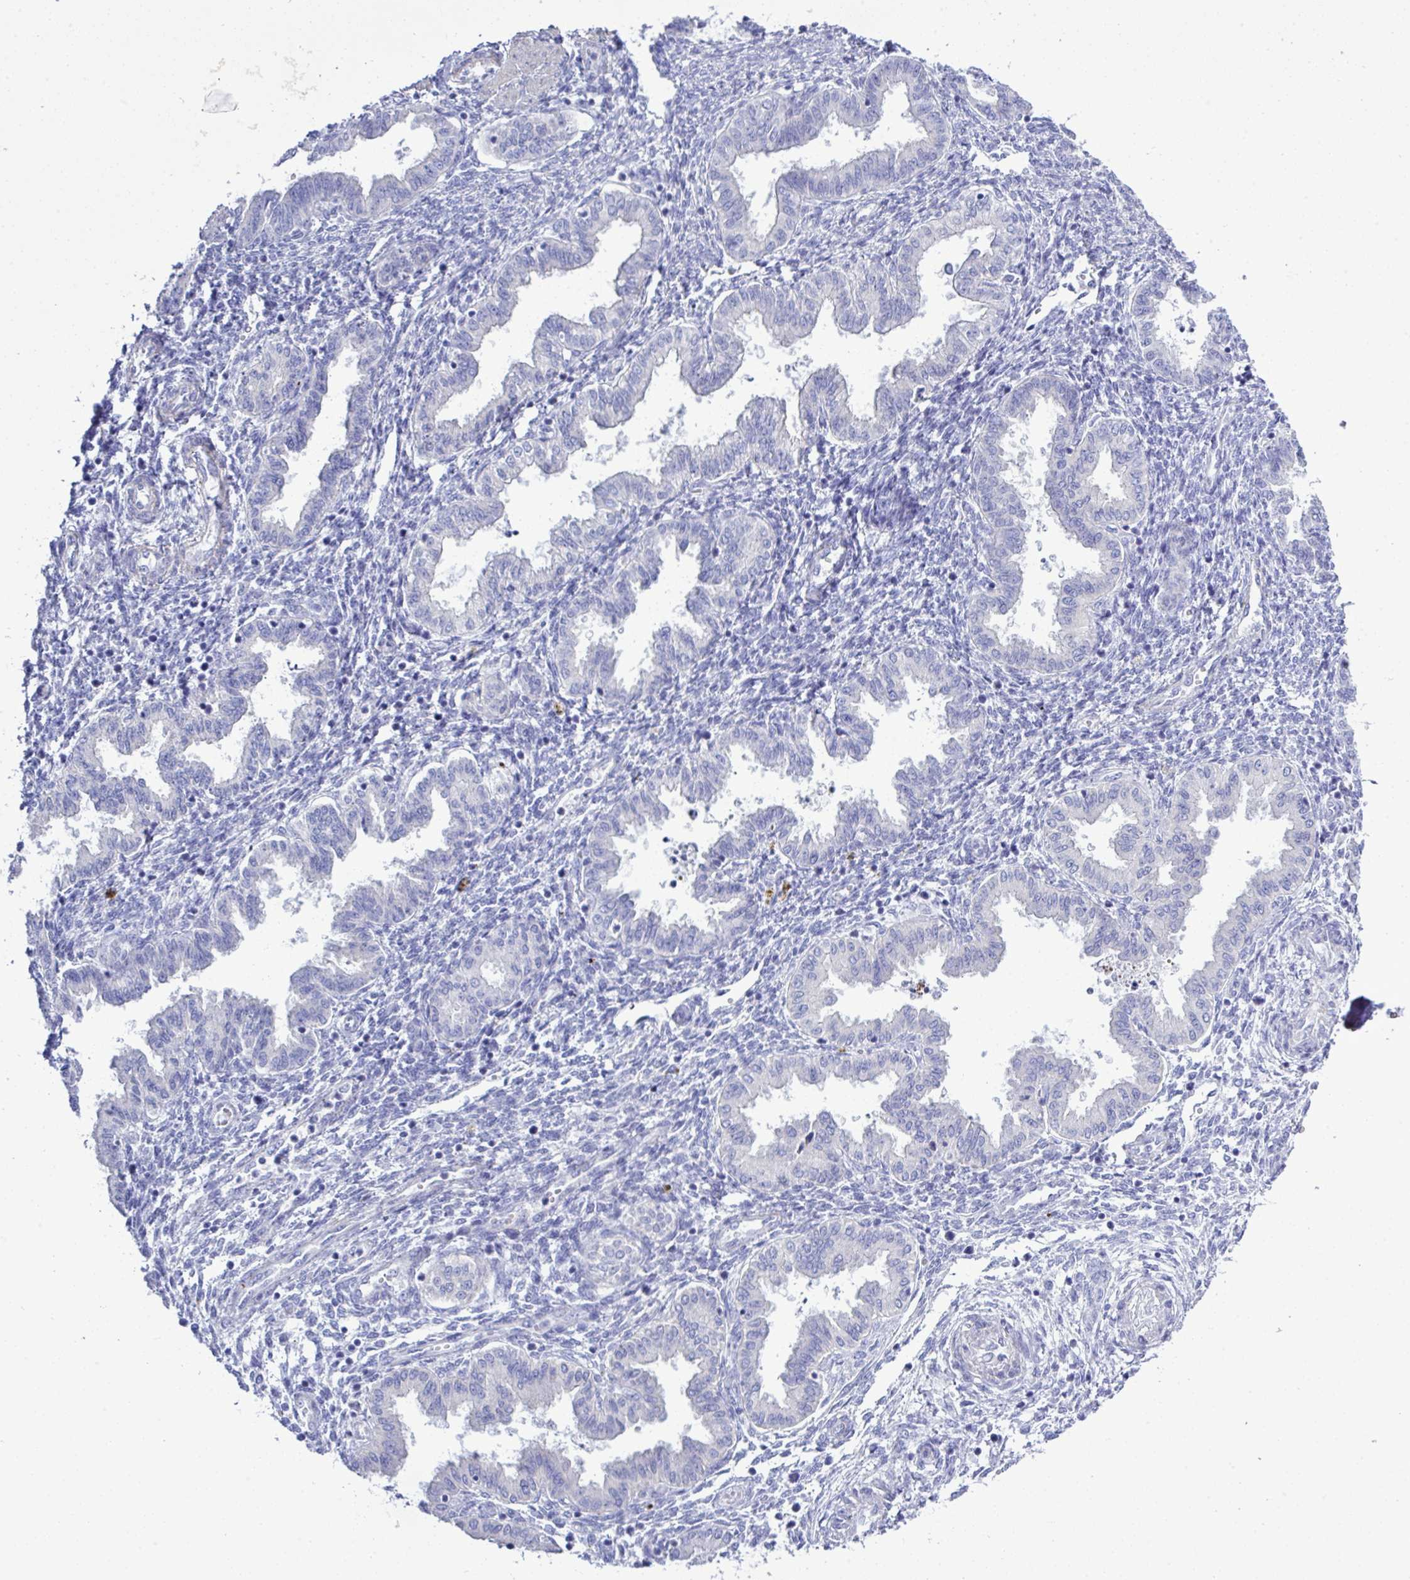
{"staining": {"intensity": "negative", "quantity": "none", "location": "none"}, "tissue": "endometrium", "cell_type": "Cells in endometrial stroma", "image_type": "normal", "snomed": [{"axis": "morphology", "description": "Normal tissue, NOS"}, {"axis": "topography", "description": "Endometrium"}], "caption": "An image of endometrium stained for a protein displays no brown staining in cells in endometrial stroma. (DAB IHC with hematoxylin counter stain).", "gene": "MED11", "patient": {"sex": "female", "age": 33}}